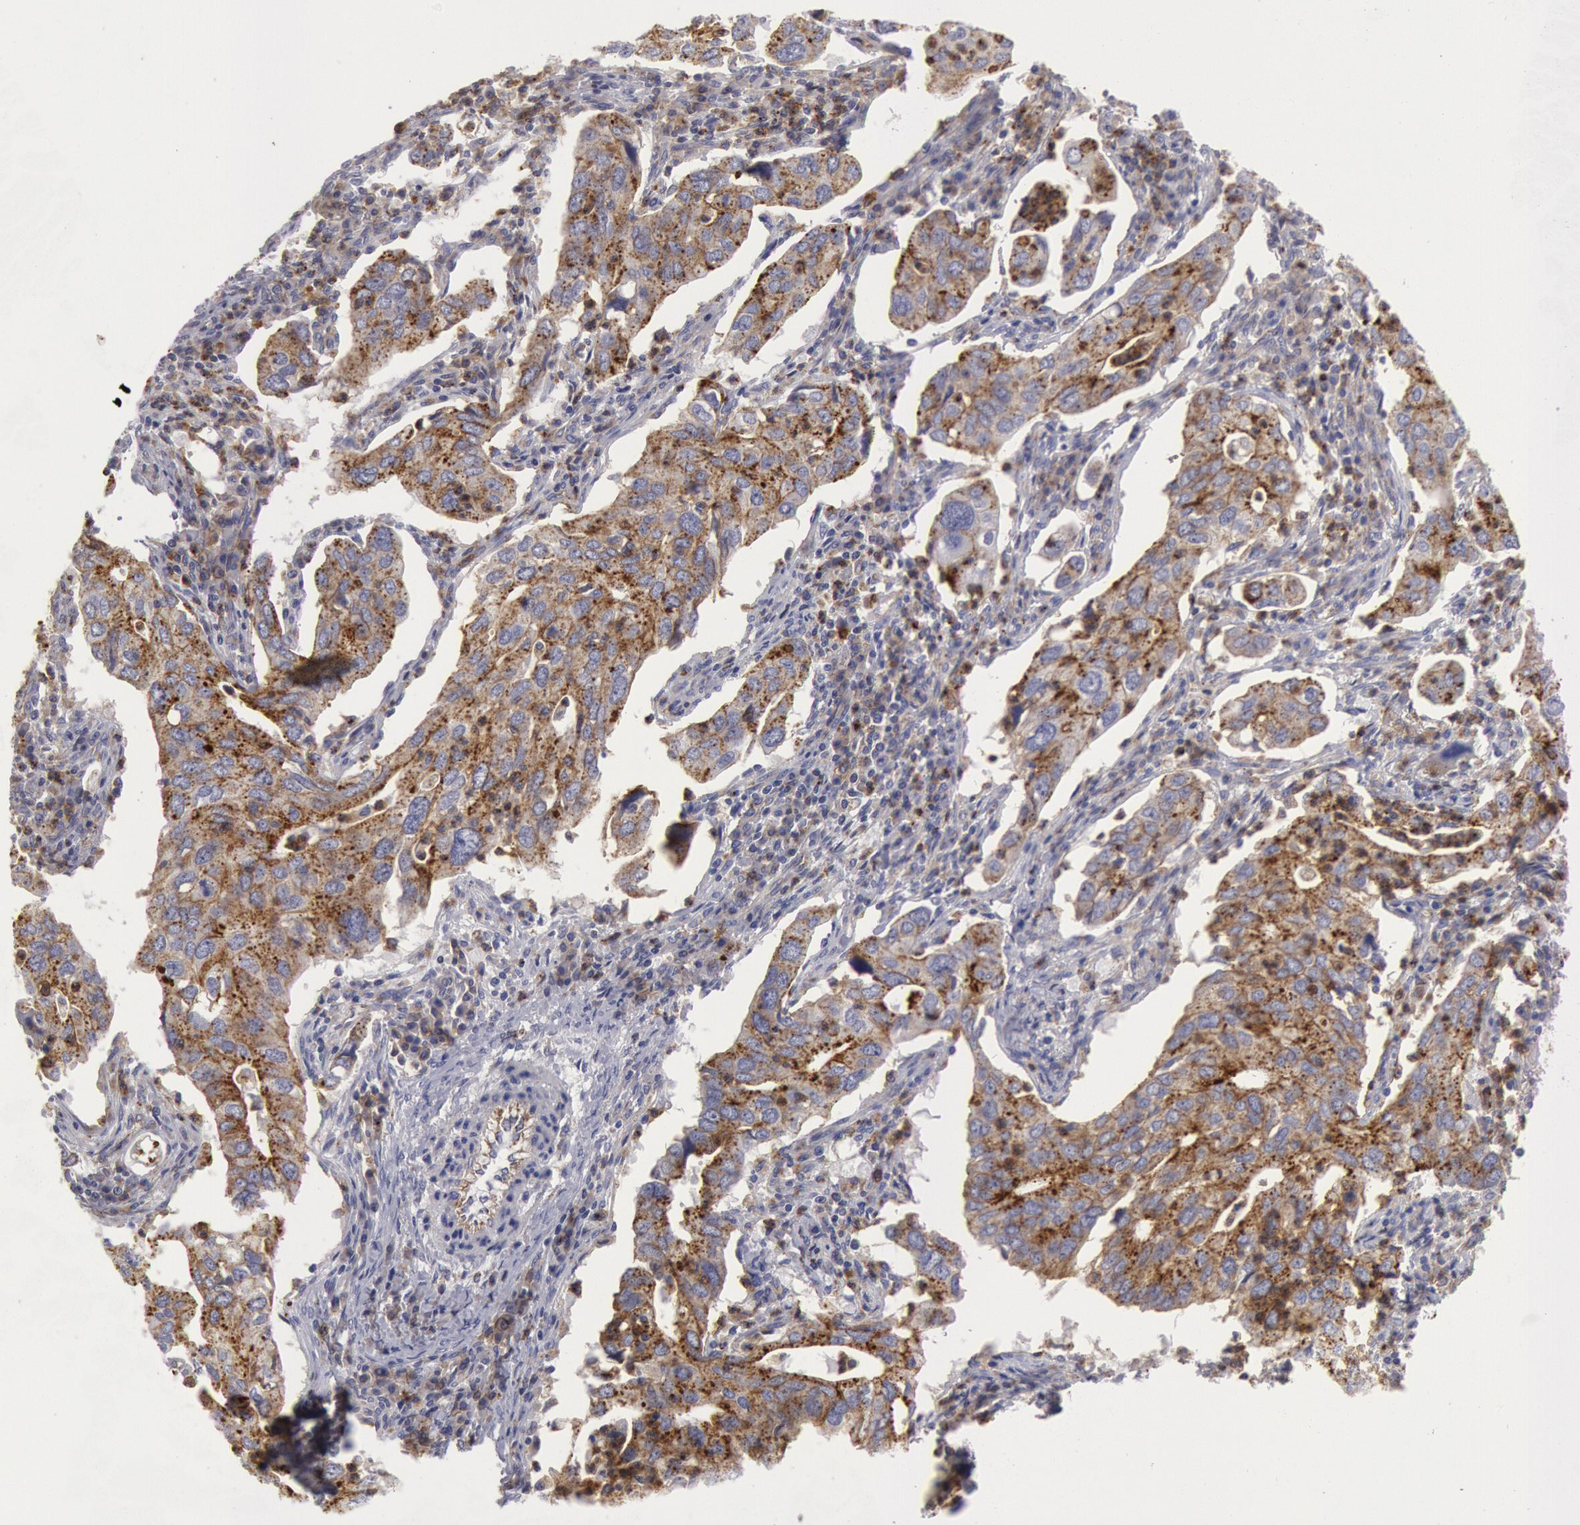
{"staining": {"intensity": "moderate", "quantity": ">75%", "location": "cytoplasmic/membranous"}, "tissue": "lung cancer", "cell_type": "Tumor cells", "image_type": "cancer", "snomed": [{"axis": "morphology", "description": "Adenocarcinoma, NOS"}, {"axis": "topography", "description": "Lung"}], "caption": "Protein expression analysis of lung cancer shows moderate cytoplasmic/membranous positivity in about >75% of tumor cells. The staining is performed using DAB brown chromogen to label protein expression. The nuclei are counter-stained blue using hematoxylin.", "gene": "FLOT1", "patient": {"sex": "male", "age": 48}}